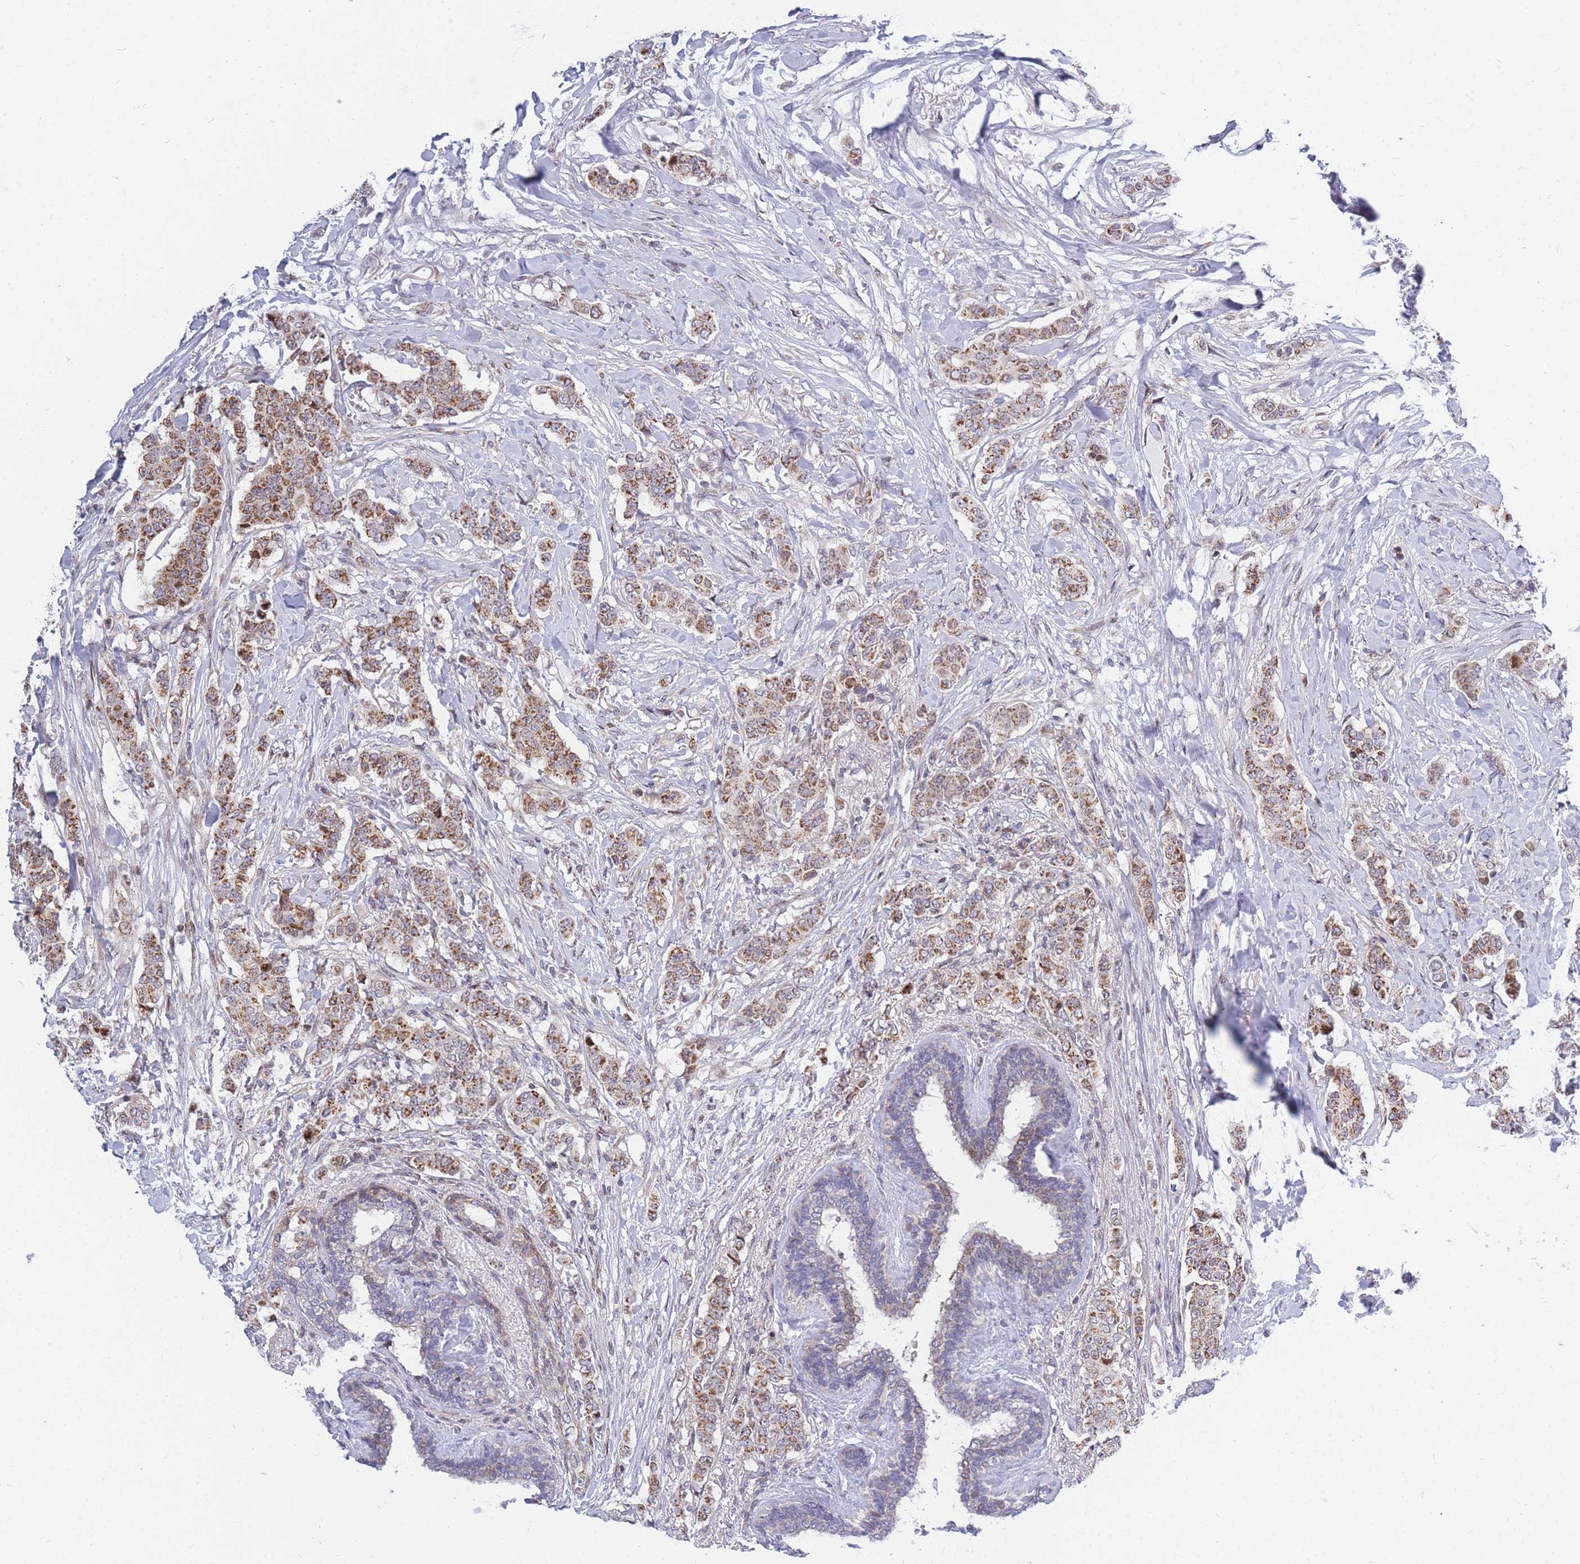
{"staining": {"intensity": "strong", "quantity": ">75%", "location": "cytoplasmic/membranous"}, "tissue": "breast cancer", "cell_type": "Tumor cells", "image_type": "cancer", "snomed": [{"axis": "morphology", "description": "Duct carcinoma"}, {"axis": "topography", "description": "Breast"}], "caption": "High-power microscopy captured an immunohistochemistry (IHC) photomicrograph of breast cancer, revealing strong cytoplasmic/membranous positivity in approximately >75% of tumor cells.", "gene": "MOB4", "patient": {"sex": "female", "age": 40}}